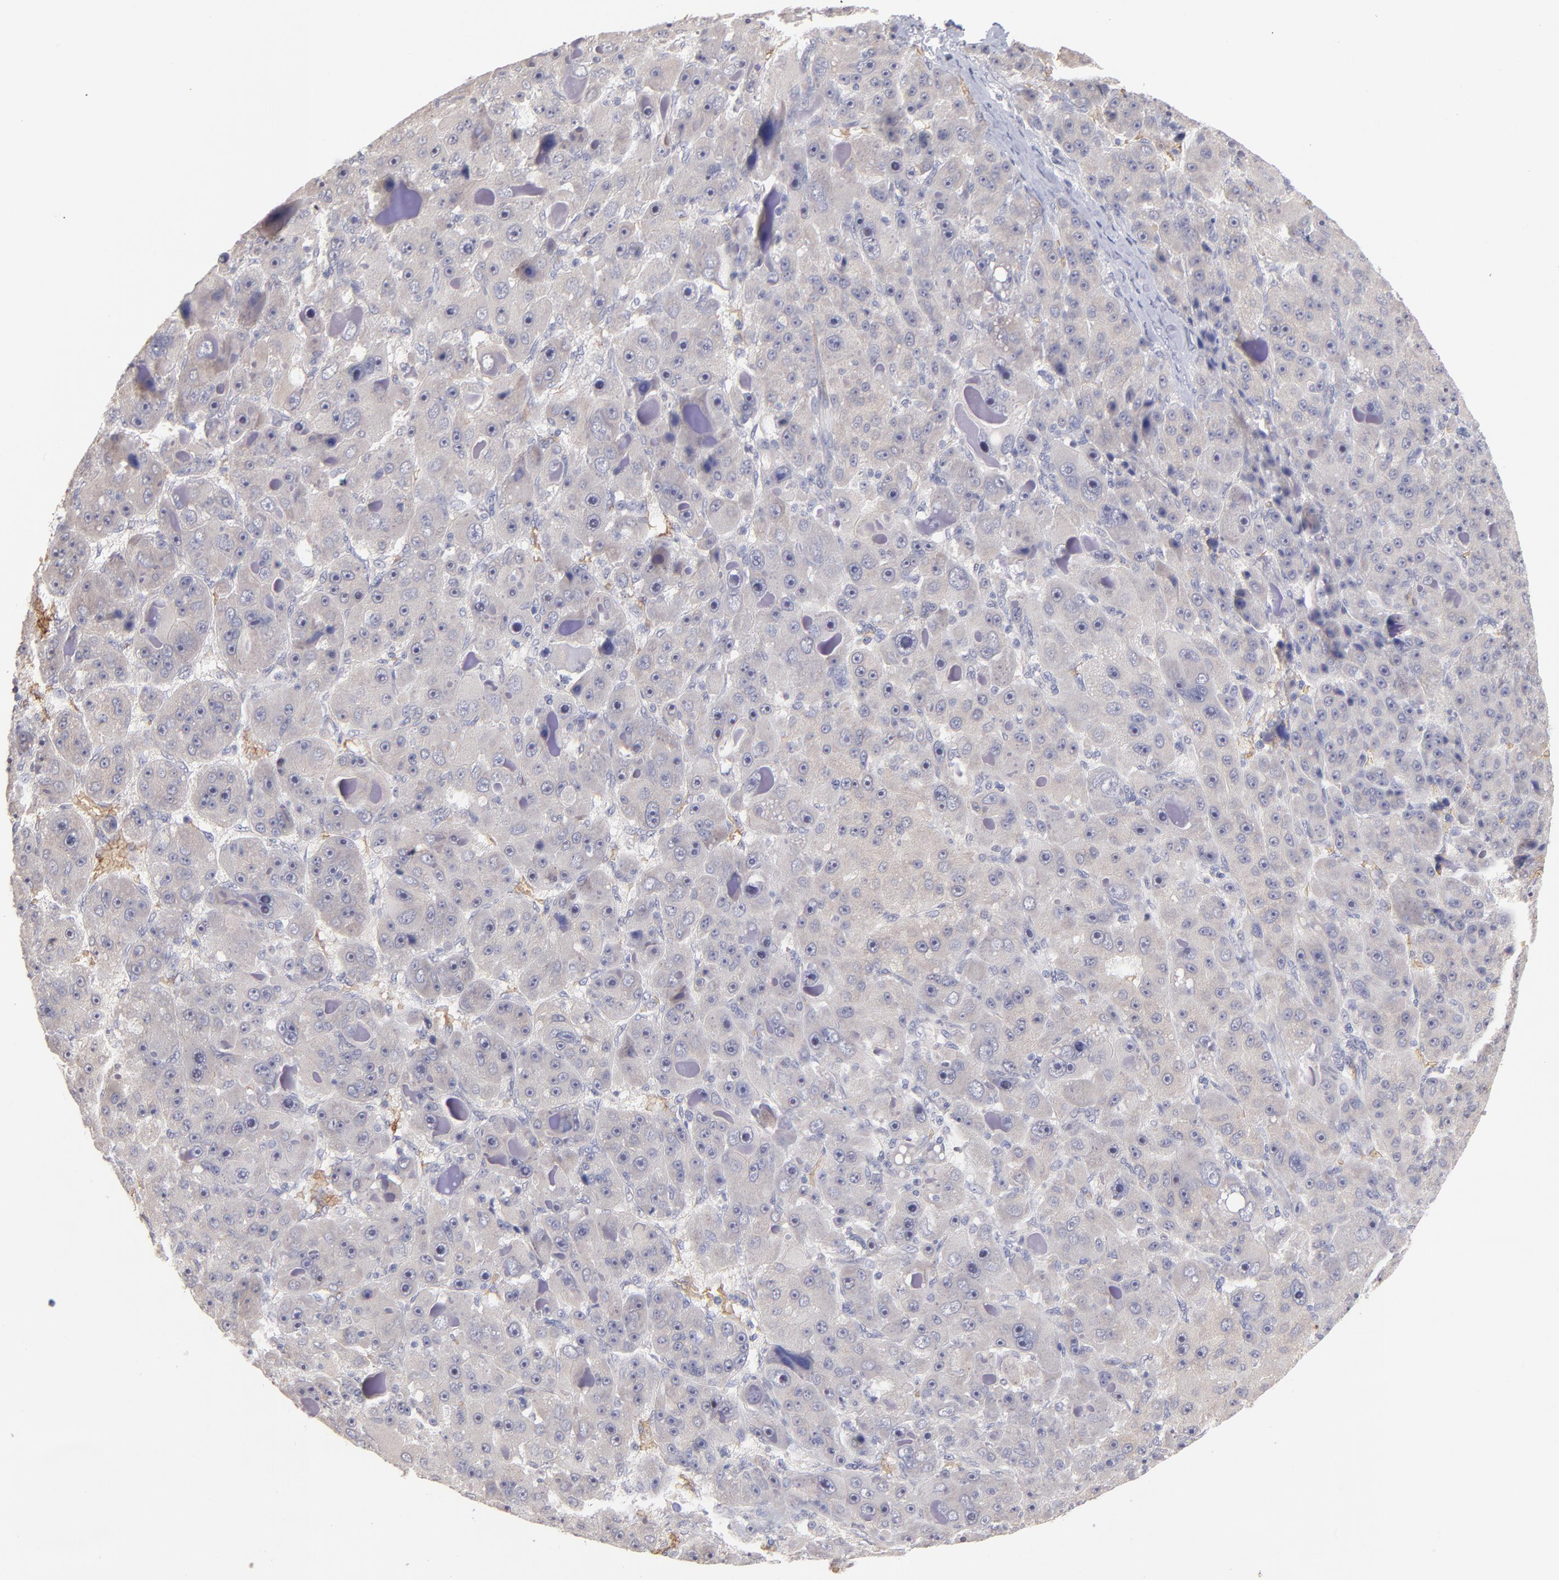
{"staining": {"intensity": "negative", "quantity": "none", "location": "none"}, "tissue": "liver cancer", "cell_type": "Tumor cells", "image_type": "cancer", "snomed": [{"axis": "morphology", "description": "Carcinoma, Hepatocellular, NOS"}, {"axis": "topography", "description": "Liver"}], "caption": "Liver hepatocellular carcinoma was stained to show a protein in brown. There is no significant positivity in tumor cells.", "gene": "F13B", "patient": {"sex": "male", "age": 76}}